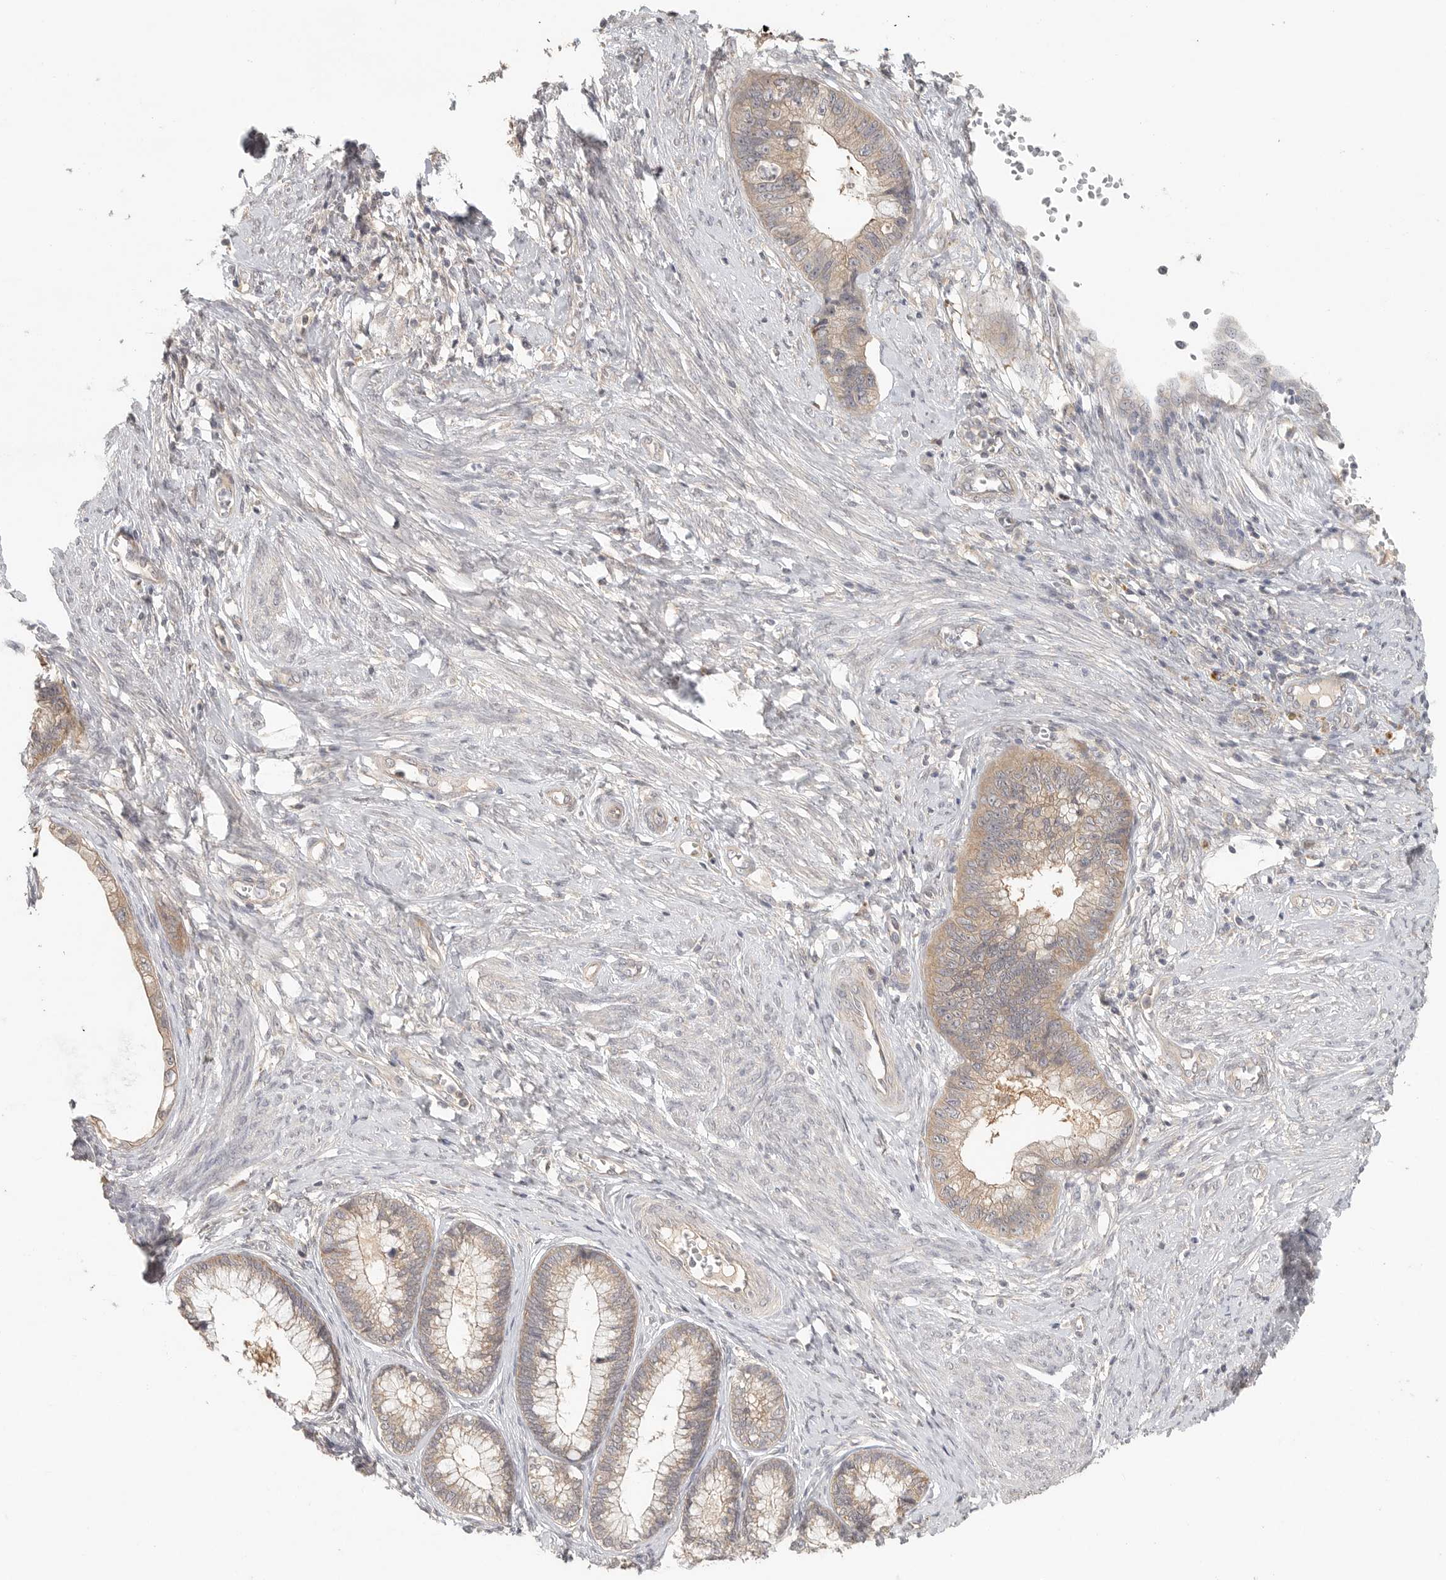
{"staining": {"intensity": "moderate", "quantity": ">75%", "location": "cytoplasmic/membranous"}, "tissue": "cervical cancer", "cell_type": "Tumor cells", "image_type": "cancer", "snomed": [{"axis": "morphology", "description": "Adenocarcinoma, NOS"}, {"axis": "topography", "description": "Cervix"}], "caption": "Immunohistochemistry (IHC) histopathology image of adenocarcinoma (cervical) stained for a protein (brown), which exhibits medium levels of moderate cytoplasmic/membranous staining in approximately >75% of tumor cells.", "gene": "HDAC6", "patient": {"sex": "female", "age": 44}}